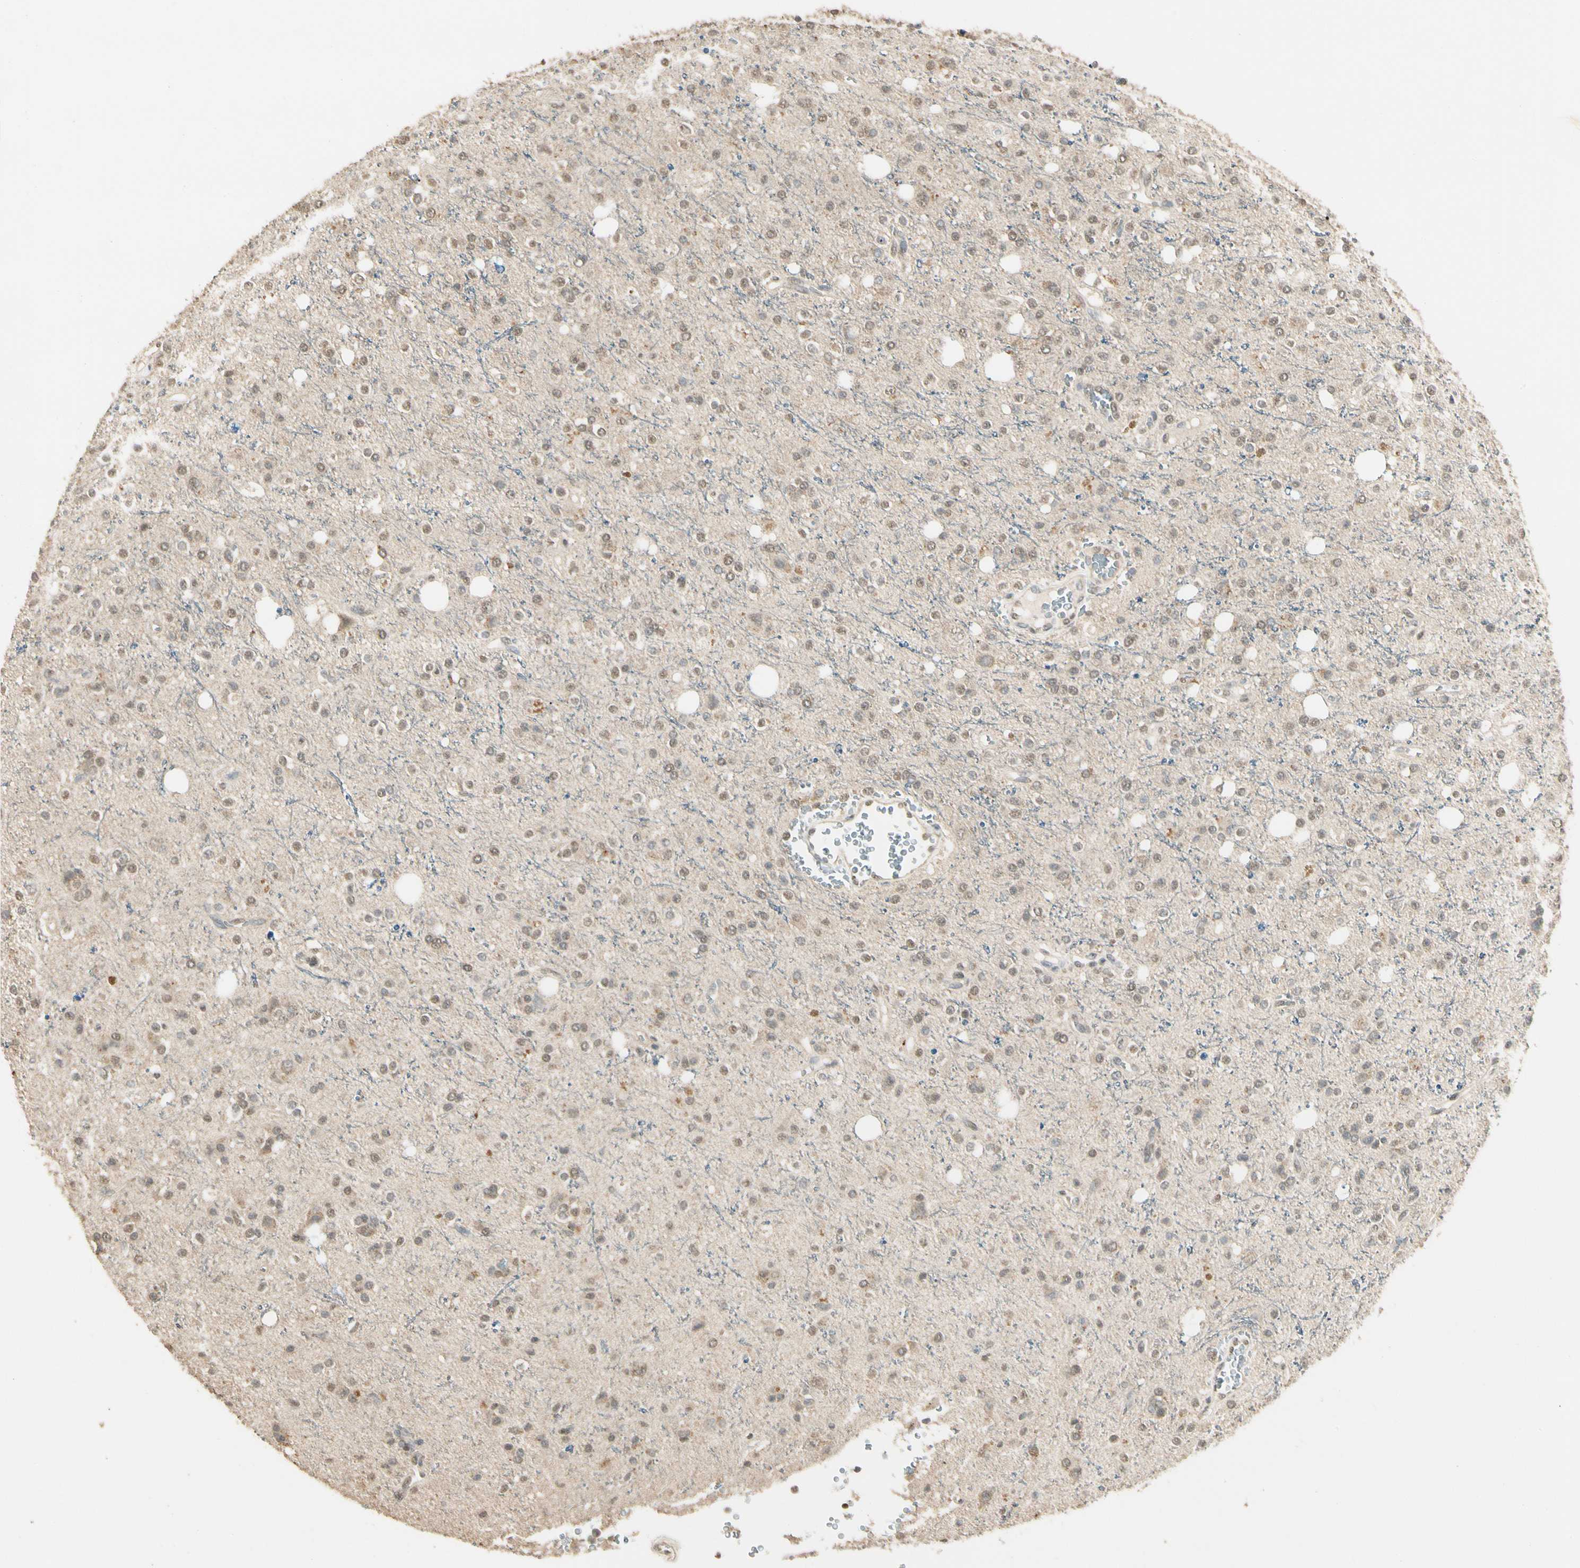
{"staining": {"intensity": "weak", "quantity": "25%-75%", "location": "nuclear"}, "tissue": "glioma", "cell_type": "Tumor cells", "image_type": "cancer", "snomed": [{"axis": "morphology", "description": "Glioma, malignant, High grade"}, {"axis": "topography", "description": "Brain"}], "caption": "Immunohistochemical staining of human malignant glioma (high-grade) exhibits weak nuclear protein expression in approximately 25%-75% of tumor cells.", "gene": "SGCA", "patient": {"sex": "male", "age": 47}}